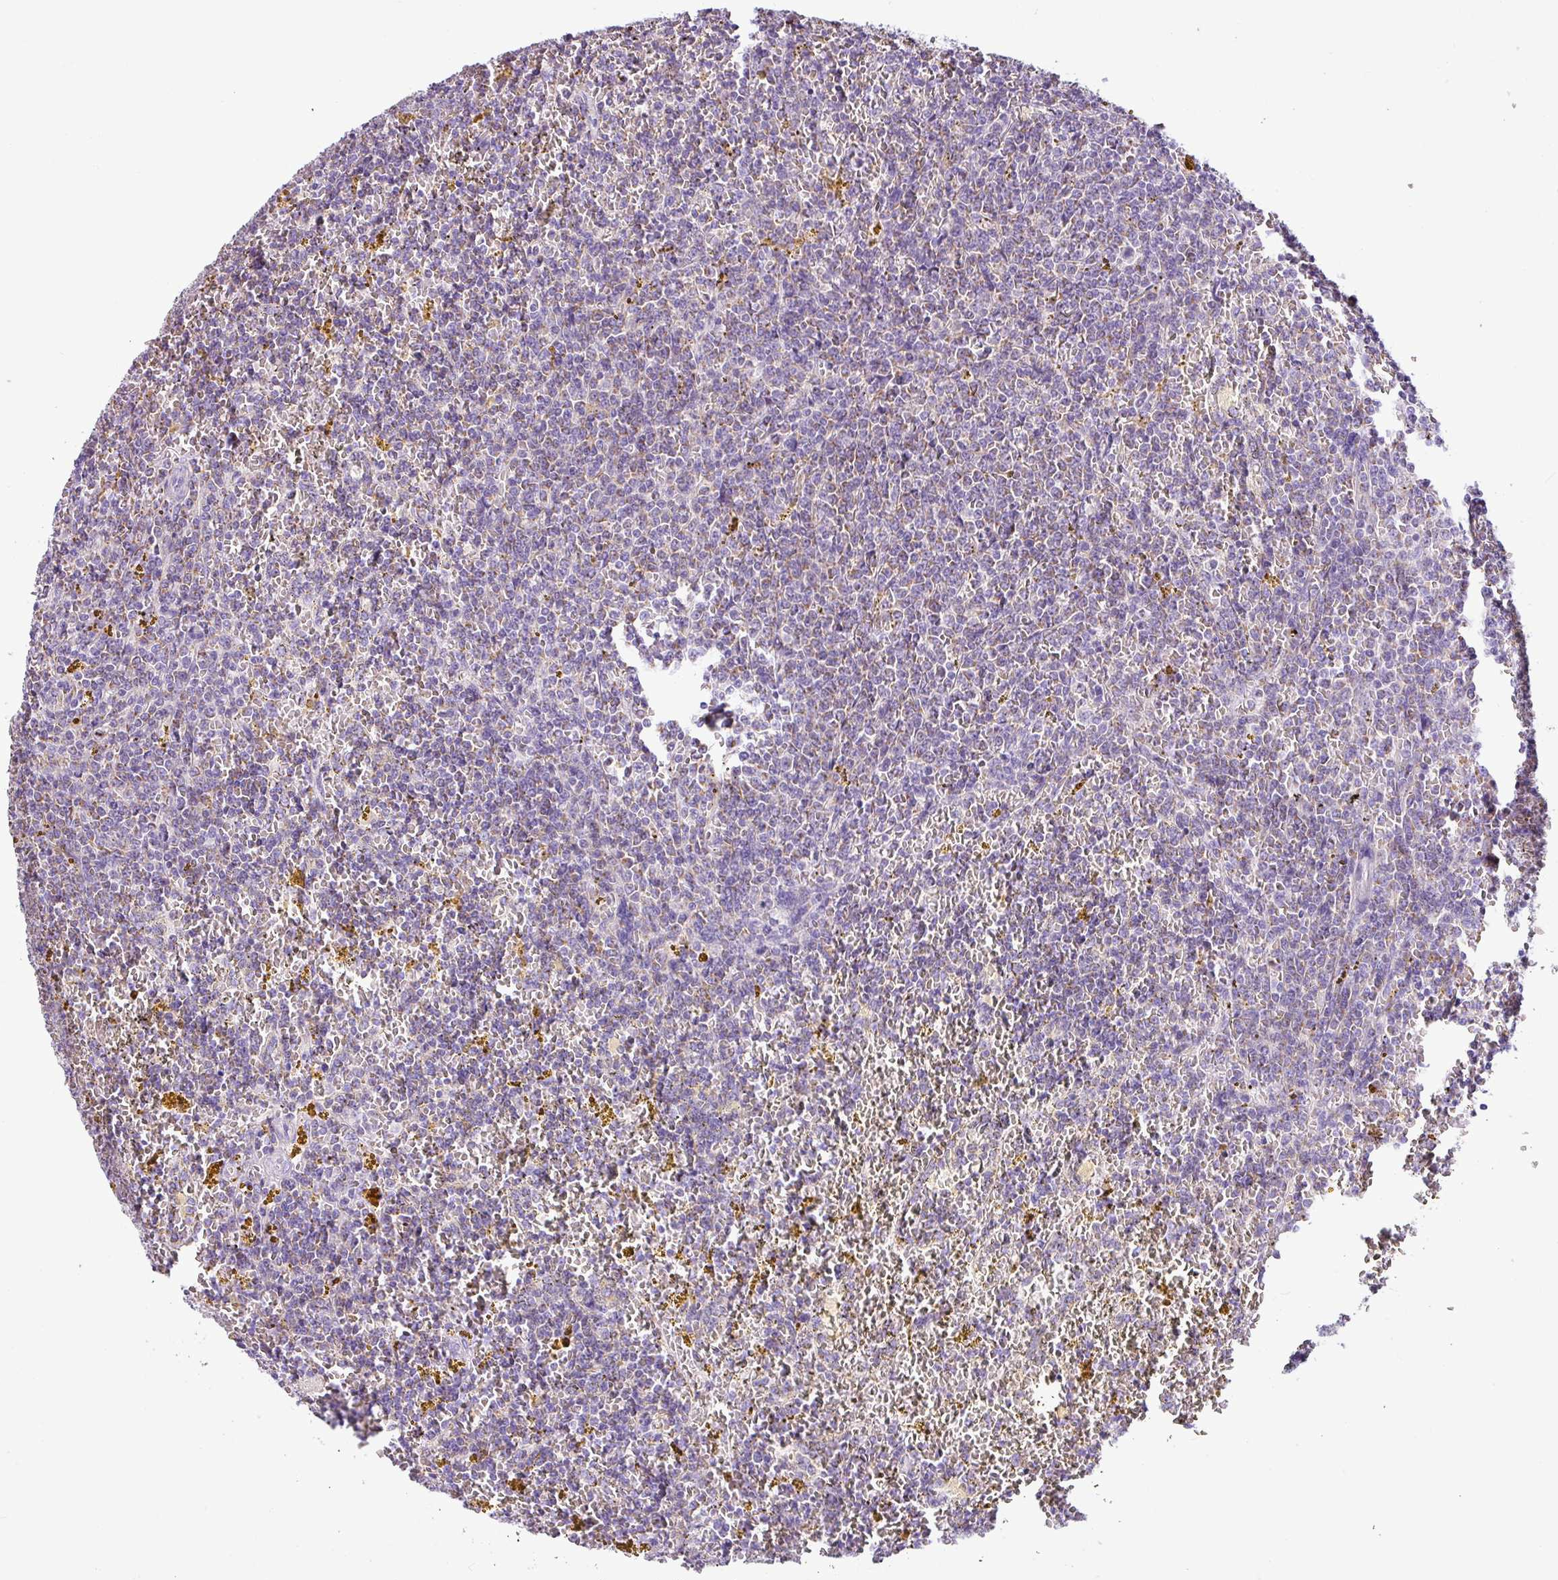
{"staining": {"intensity": "negative", "quantity": "none", "location": "none"}, "tissue": "lymphoma", "cell_type": "Tumor cells", "image_type": "cancer", "snomed": [{"axis": "morphology", "description": "Malignant lymphoma, non-Hodgkin's type, Low grade"}, {"axis": "topography", "description": "Spleen"}, {"axis": "topography", "description": "Lymph node"}], "caption": "Immunohistochemistry (IHC) photomicrograph of human lymphoma stained for a protein (brown), which shows no staining in tumor cells.", "gene": "HMCN2", "patient": {"sex": "female", "age": 66}}